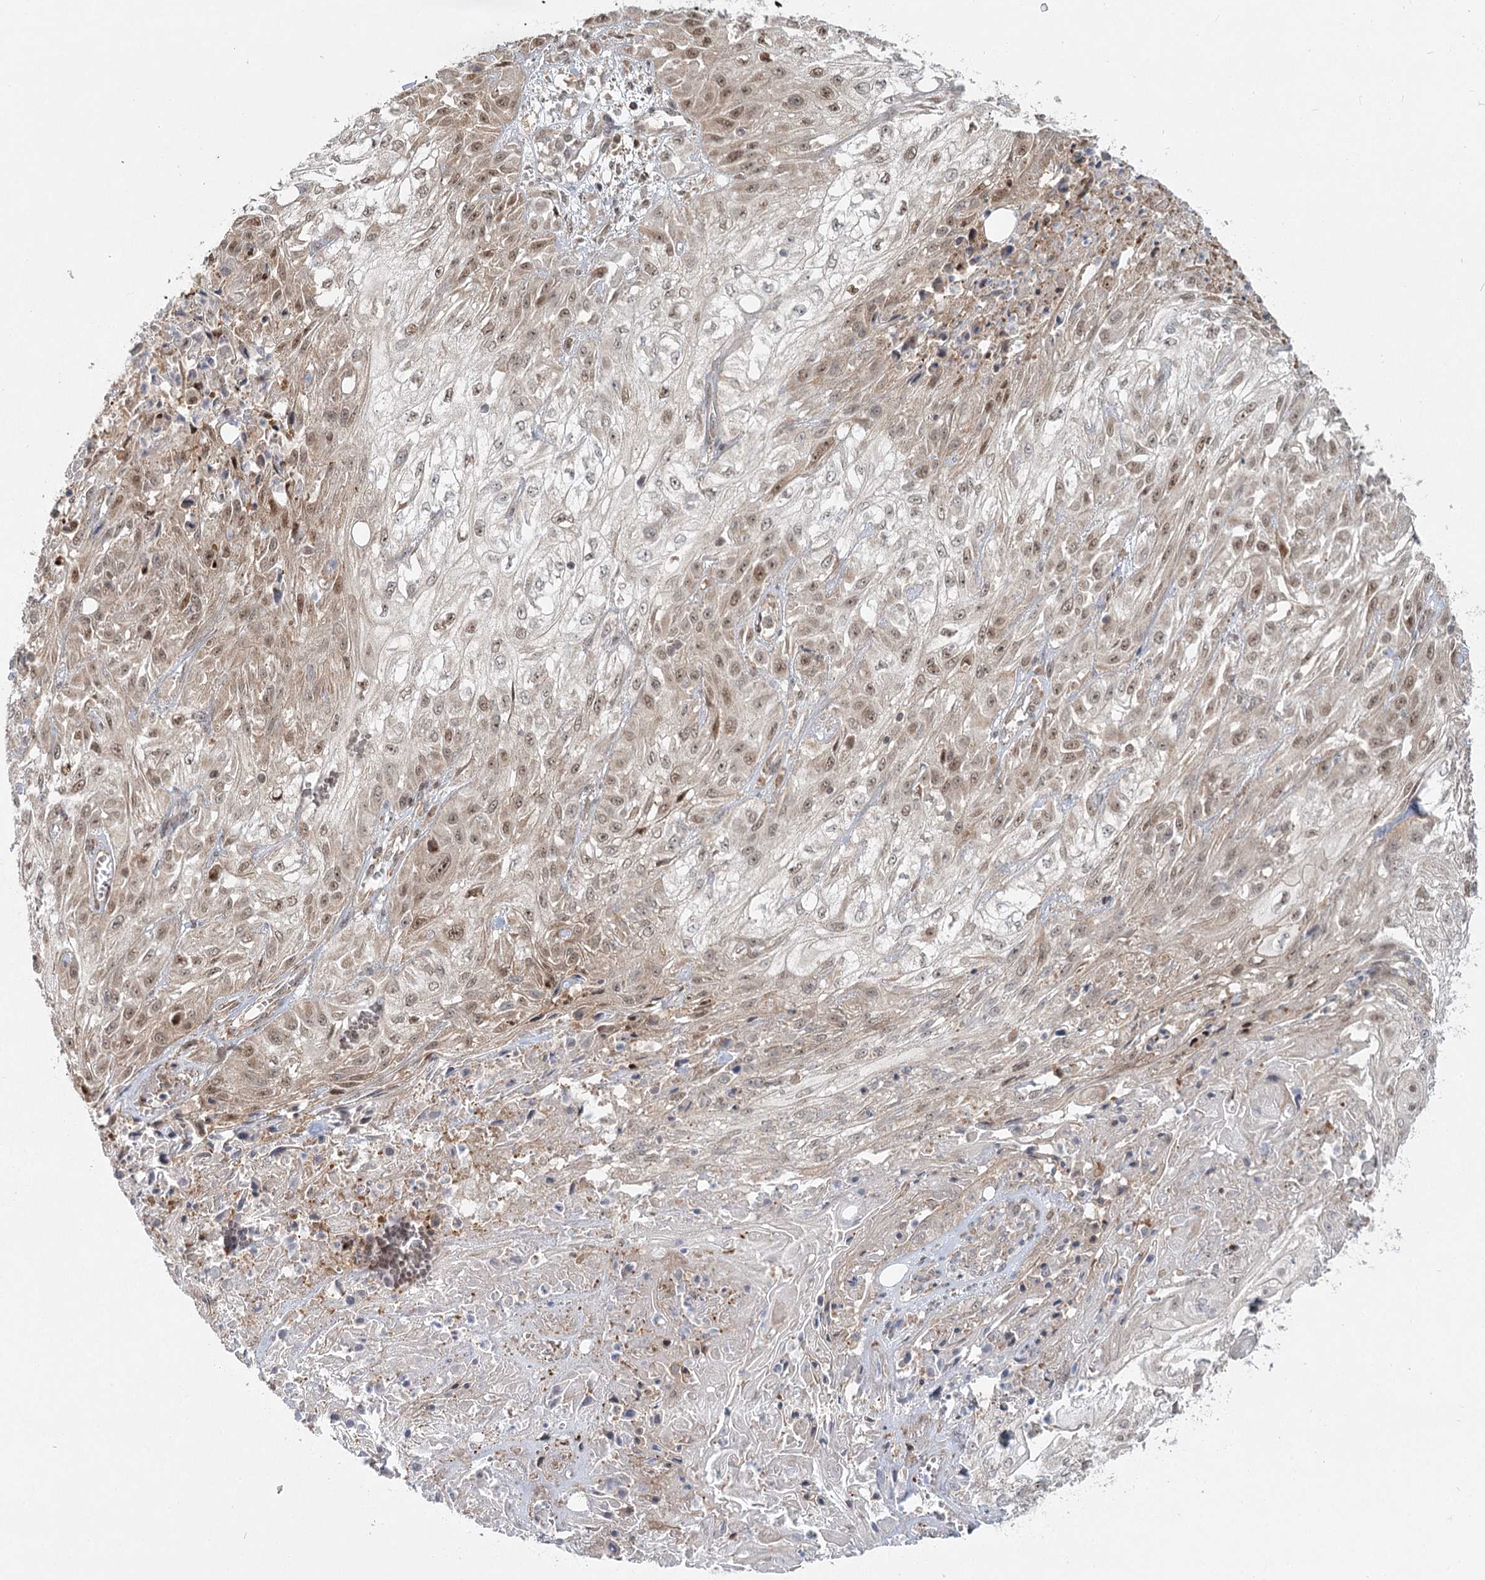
{"staining": {"intensity": "moderate", "quantity": ">75%", "location": "nuclear"}, "tissue": "skin cancer", "cell_type": "Tumor cells", "image_type": "cancer", "snomed": [{"axis": "morphology", "description": "Squamous cell carcinoma, NOS"}, {"axis": "morphology", "description": "Squamous cell carcinoma, metastatic, NOS"}, {"axis": "topography", "description": "Skin"}, {"axis": "topography", "description": "Lymph node"}], "caption": "Moderate nuclear positivity is appreciated in approximately >75% of tumor cells in skin cancer (metastatic squamous cell carcinoma).", "gene": "THNSL1", "patient": {"sex": "male", "age": 75}}